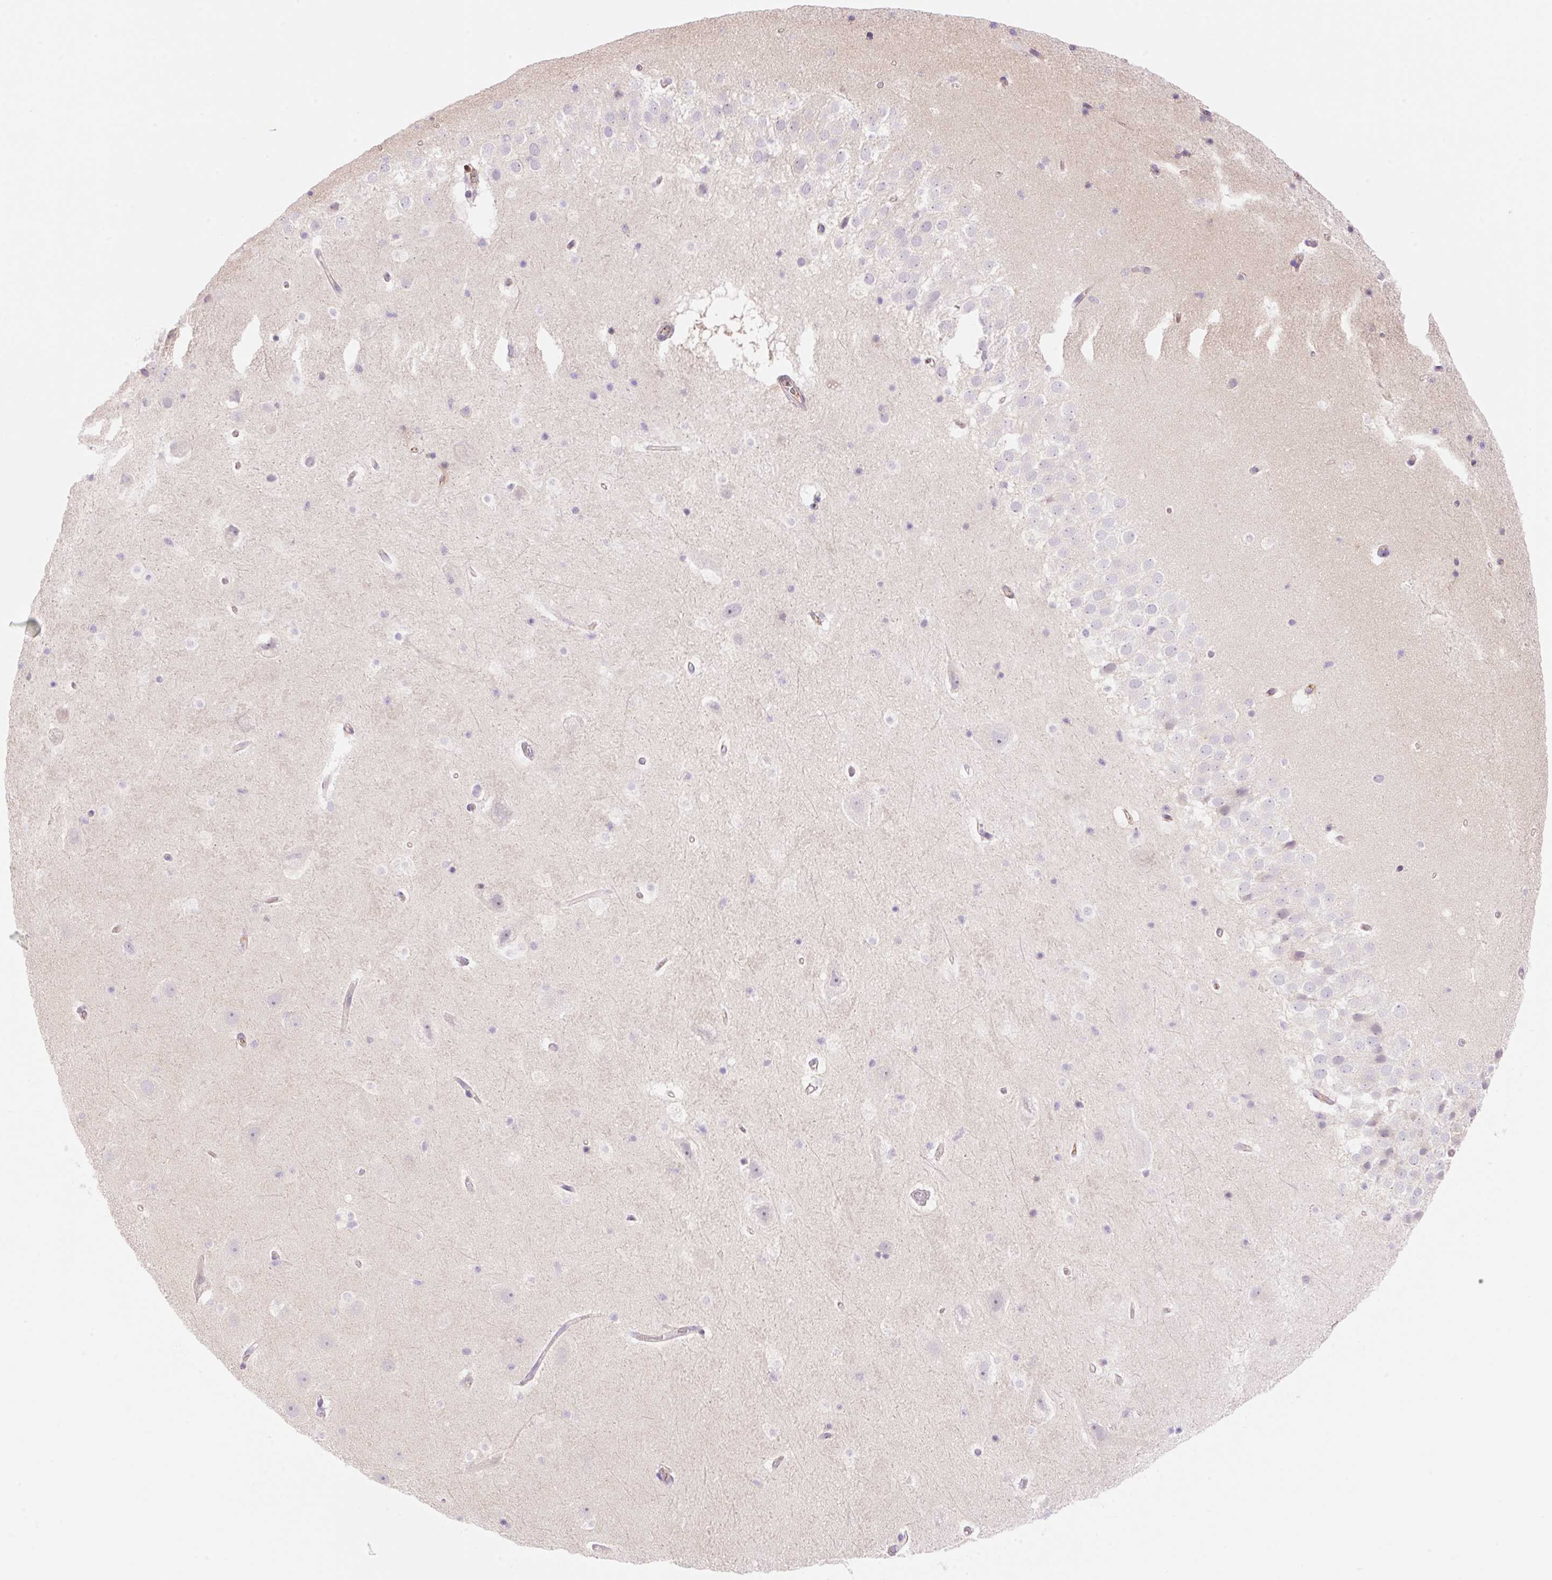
{"staining": {"intensity": "negative", "quantity": "none", "location": "none"}, "tissue": "hippocampus", "cell_type": "Glial cells", "image_type": "normal", "snomed": [{"axis": "morphology", "description": "Normal tissue, NOS"}, {"axis": "topography", "description": "Hippocampus"}], "caption": "The IHC photomicrograph has no significant positivity in glial cells of hippocampus.", "gene": "DENND5A", "patient": {"sex": "male", "age": 37}}